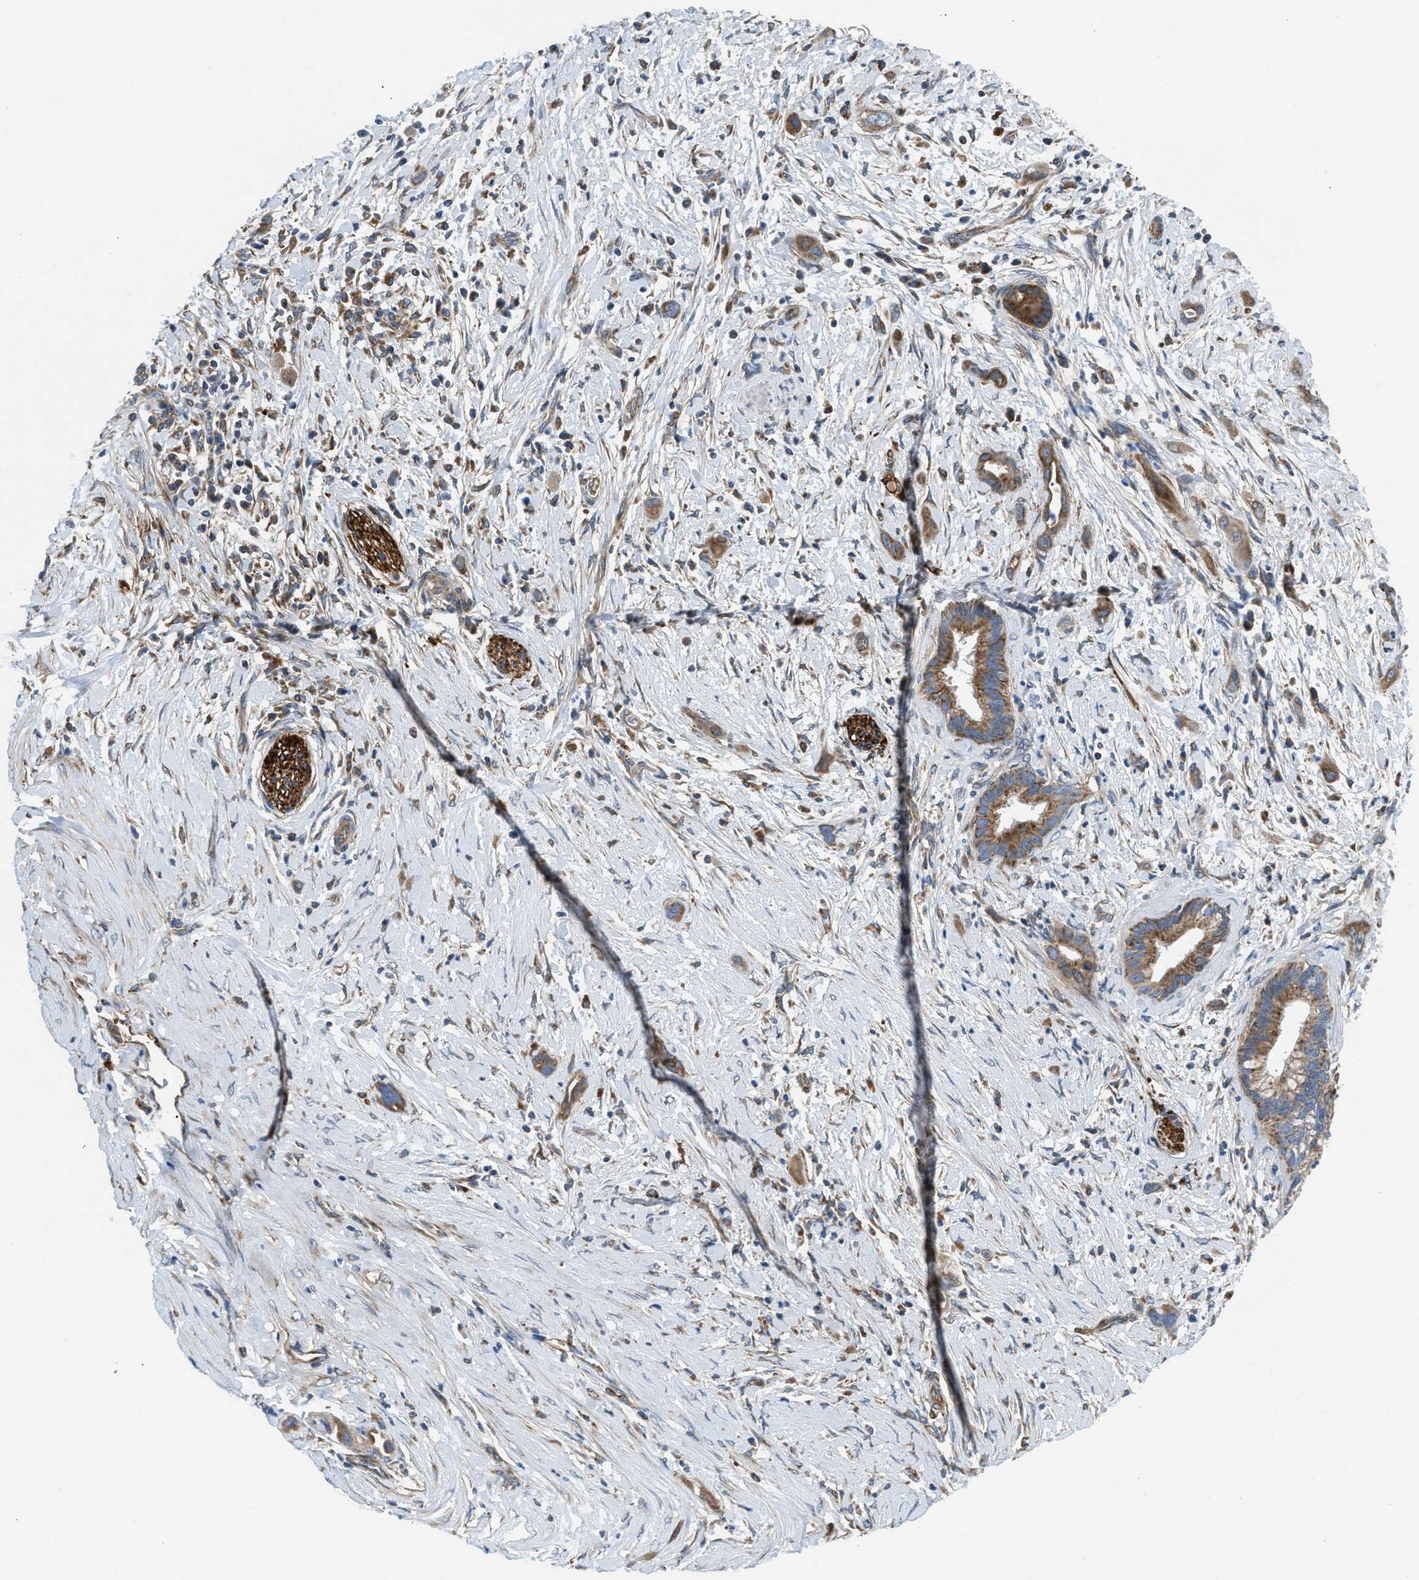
{"staining": {"intensity": "moderate", "quantity": ">75%", "location": "cytoplasmic/membranous"}, "tissue": "pancreatic cancer", "cell_type": "Tumor cells", "image_type": "cancer", "snomed": [{"axis": "morphology", "description": "Adenocarcinoma, NOS"}, {"axis": "topography", "description": "Pancreas"}], "caption": "IHC micrograph of neoplastic tissue: human adenocarcinoma (pancreatic) stained using IHC demonstrates medium levels of moderate protein expression localized specifically in the cytoplasmic/membranous of tumor cells, appearing as a cytoplasmic/membranous brown color.", "gene": "SLC10A3", "patient": {"sex": "male", "age": 59}}